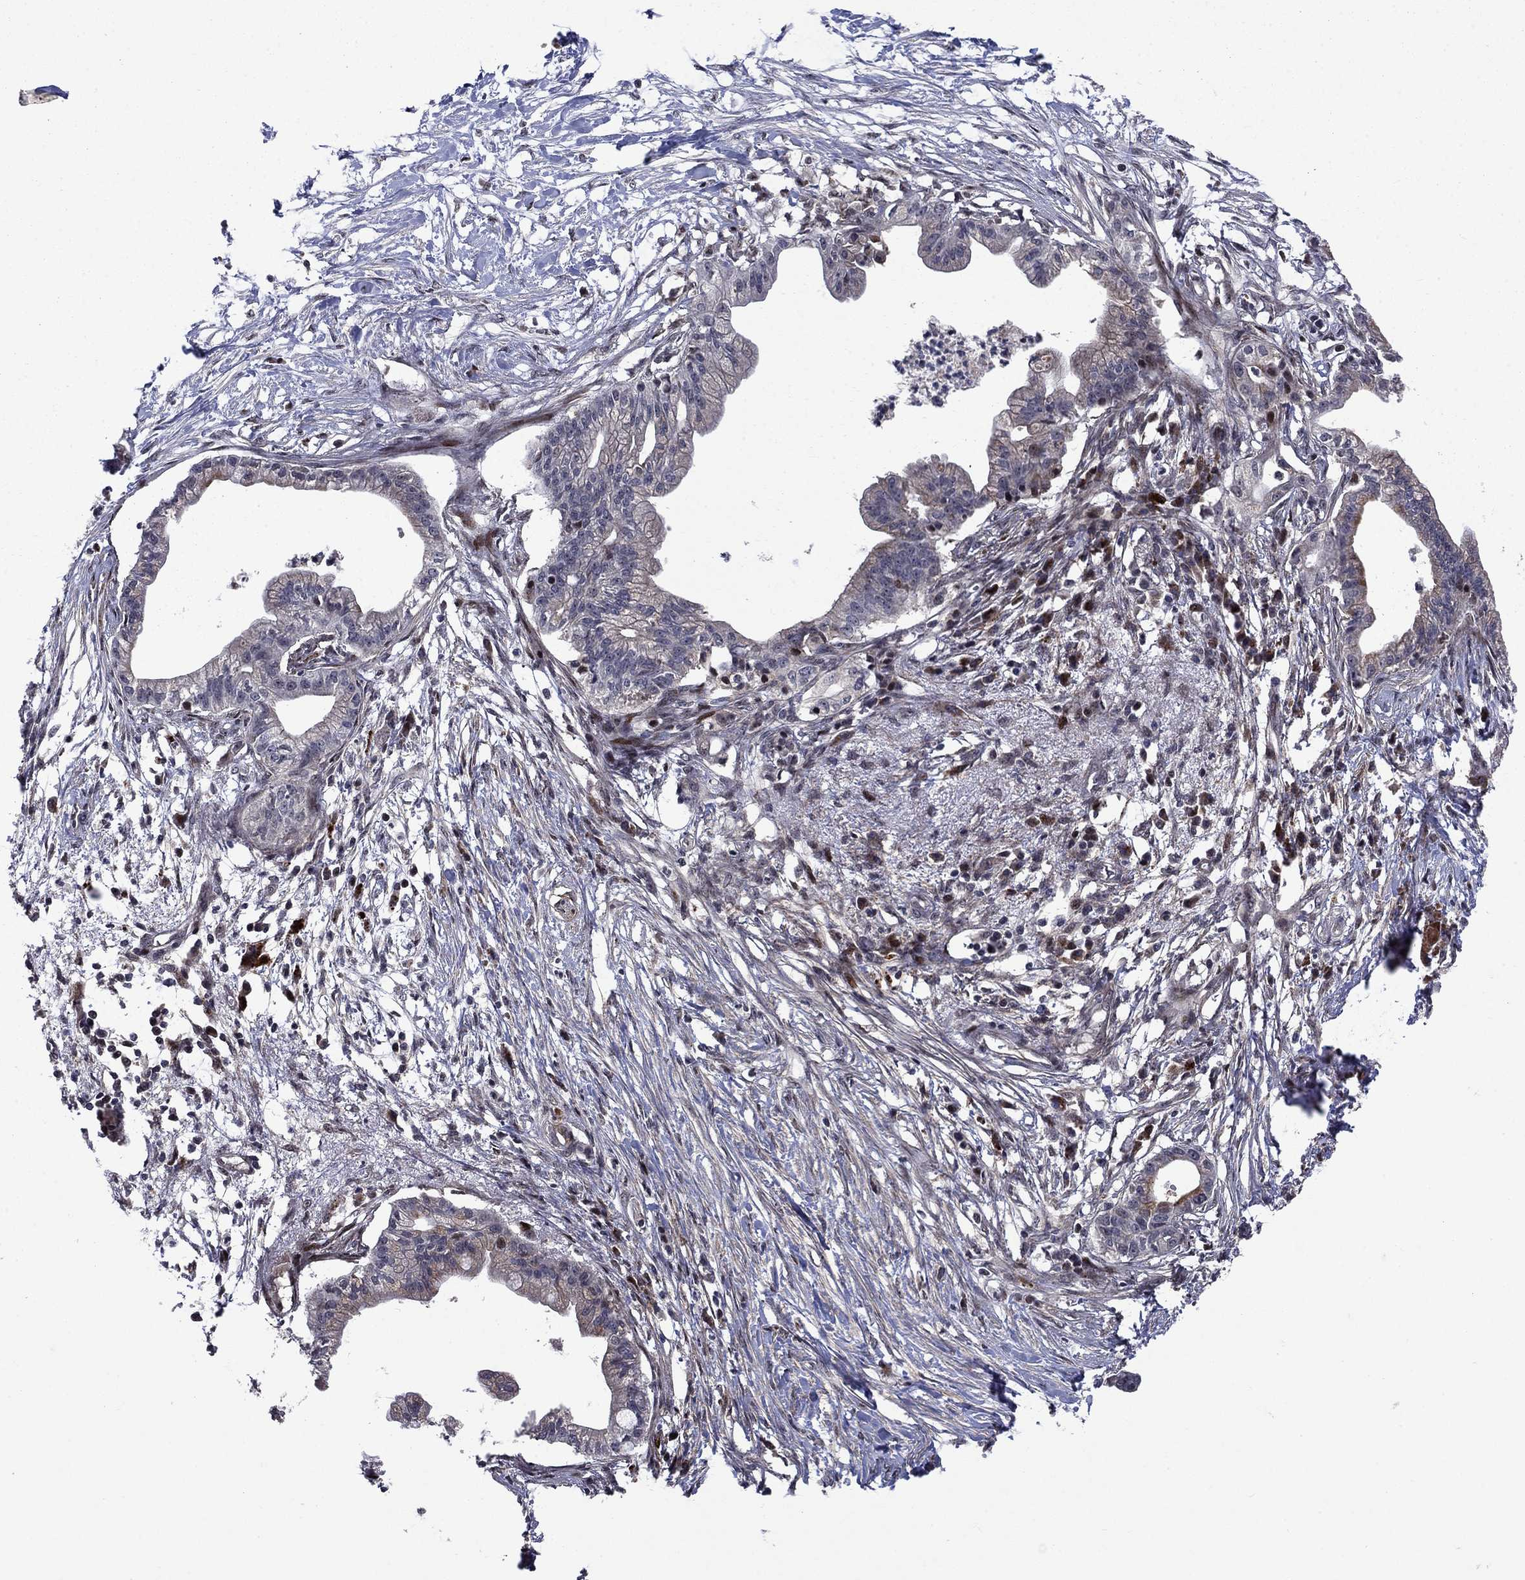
{"staining": {"intensity": "weak", "quantity": "<25%", "location": "cytoplasmic/membranous"}, "tissue": "pancreatic cancer", "cell_type": "Tumor cells", "image_type": "cancer", "snomed": [{"axis": "morphology", "description": "Normal tissue, NOS"}, {"axis": "morphology", "description": "Adenocarcinoma, NOS"}, {"axis": "topography", "description": "Pancreas"}], "caption": "Immunohistochemical staining of pancreatic adenocarcinoma exhibits no significant positivity in tumor cells.", "gene": "AGTPBP1", "patient": {"sex": "female", "age": 58}}